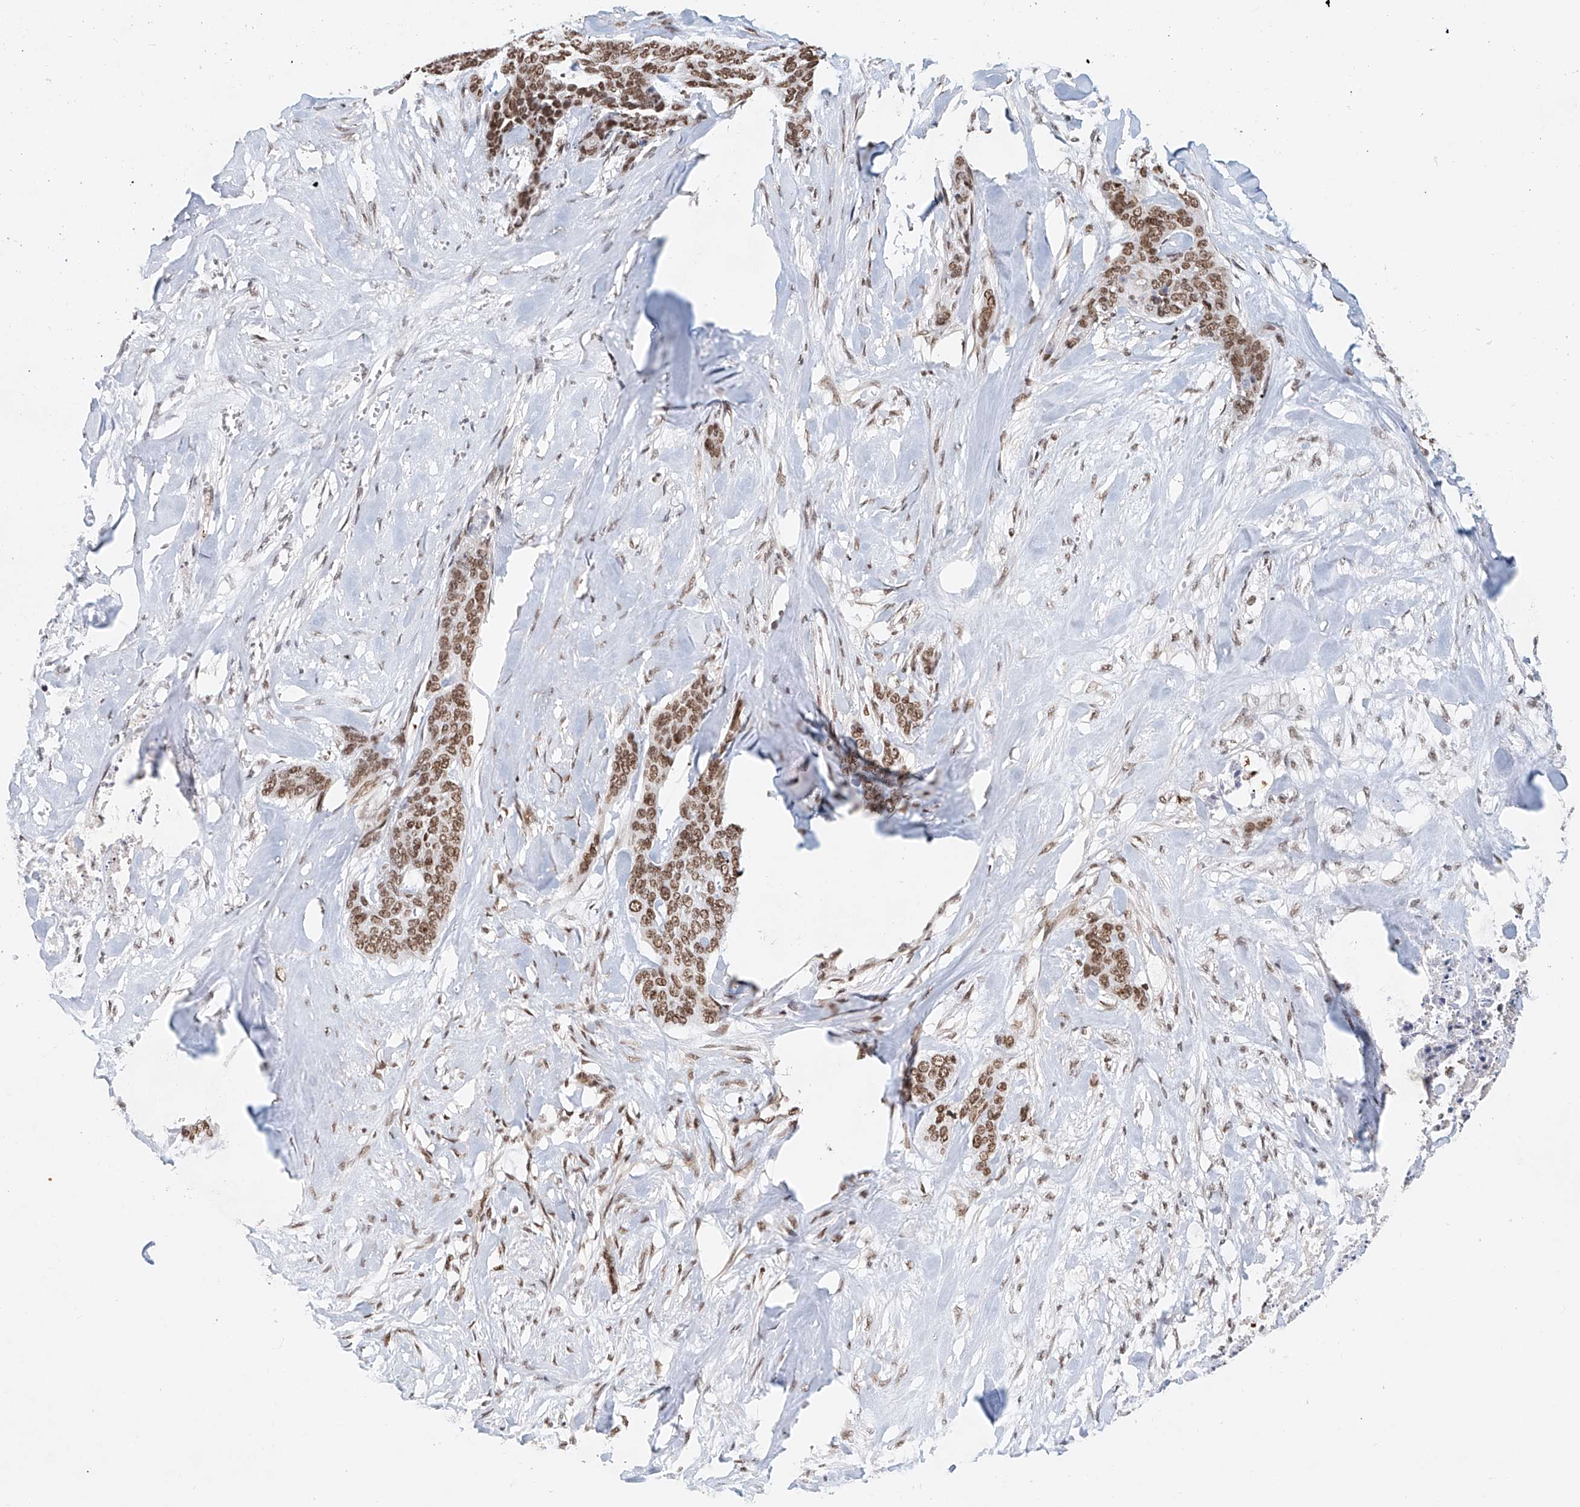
{"staining": {"intensity": "moderate", "quantity": ">75%", "location": "nuclear"}, "tissue": "skin cancer", "cell_type": "Tumor cells", "image_type": "cancer", "snomed": [{"axis": "morphology", "description": "Basal cell carcinoma"}, {"axis": "topography", "description": "Skin"}], "caption": "Skin cancer (basal cell carcinoma) stained with a protein marker displays moderate staining in tumor cells.", "gene": "ZNF470", "patient": {"sex": "female", "age": 64}}